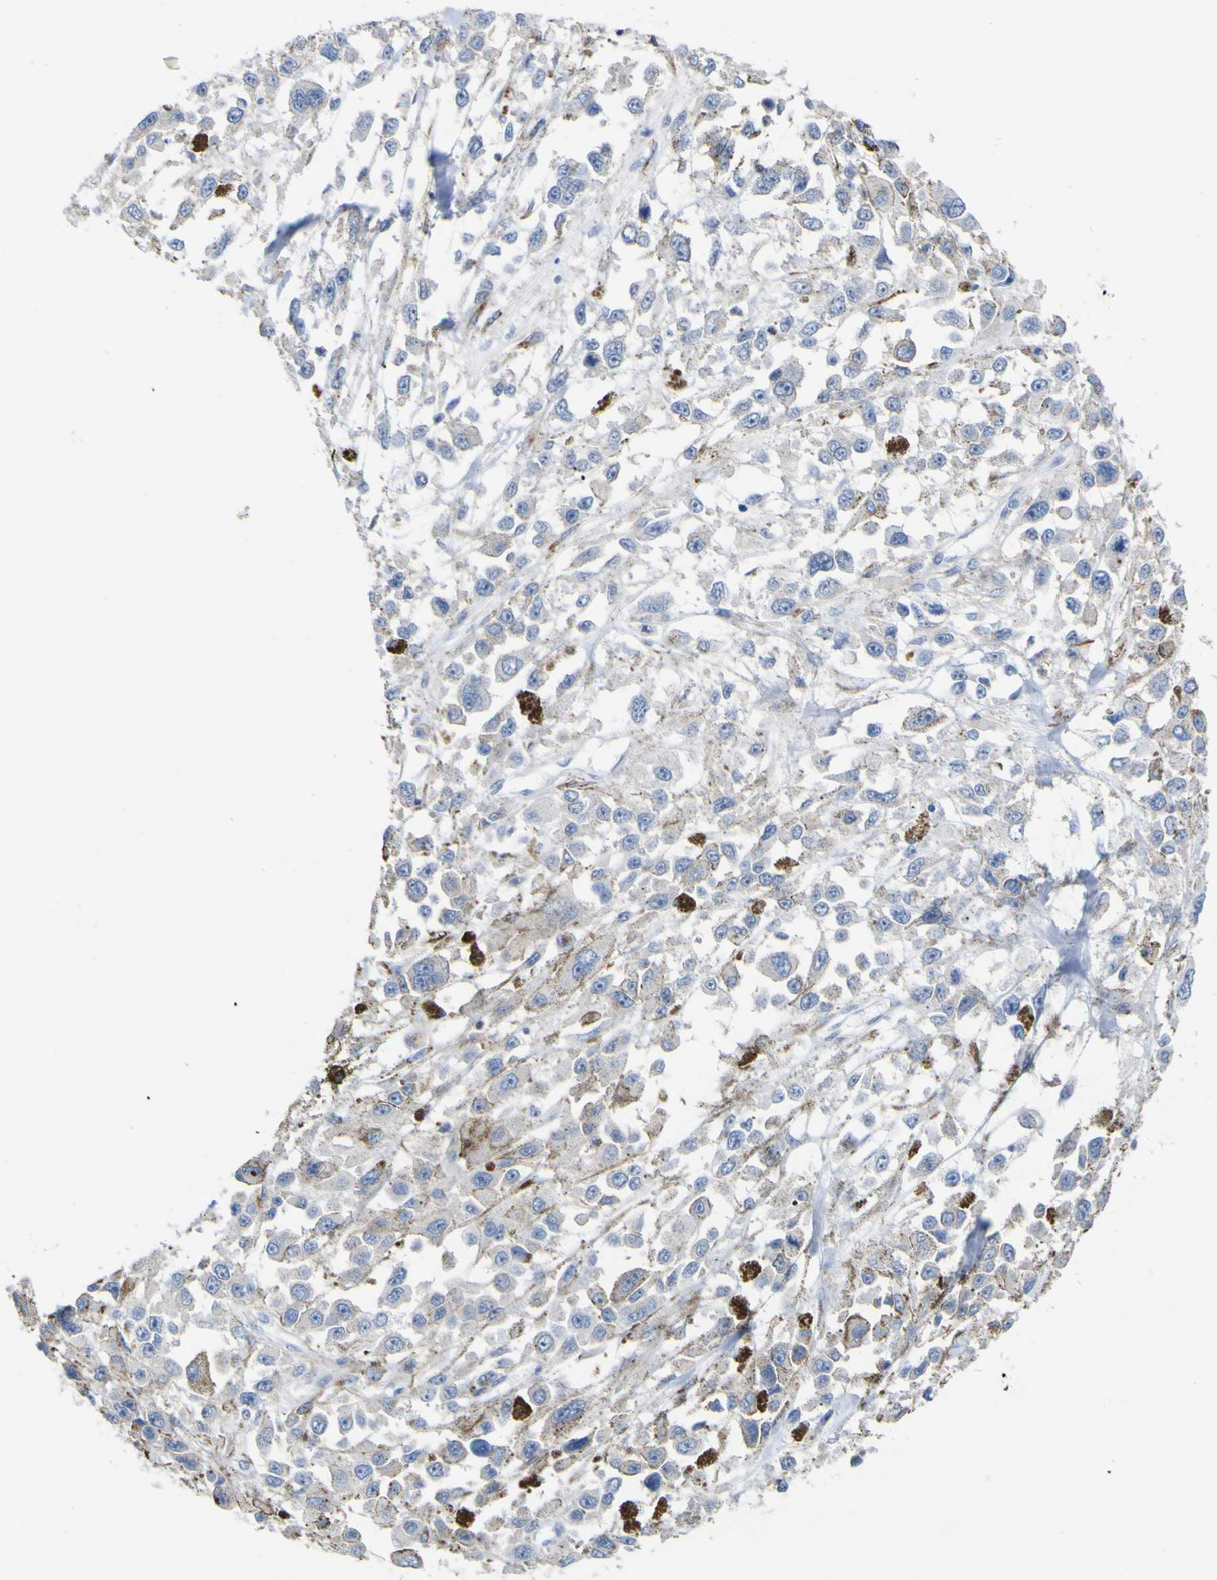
{"staining": {"intensity": "negative", "quantity": "none", "location": "none"}, "tissue": "melanoma", "cell_type": "Tumor cells", "image_type": "cancer", "snomed": [{"axis": "morphology", "description": "Malignant melanoma, Metastatic site"}, {"axis": "topography", "description": "Lymph node"}], "caption": "Immunohistochemistry of human melanoma exhibits no expression in tumor cells.", "gene": "PTPRF", "patient": {"sex": "male", "age": 59}}